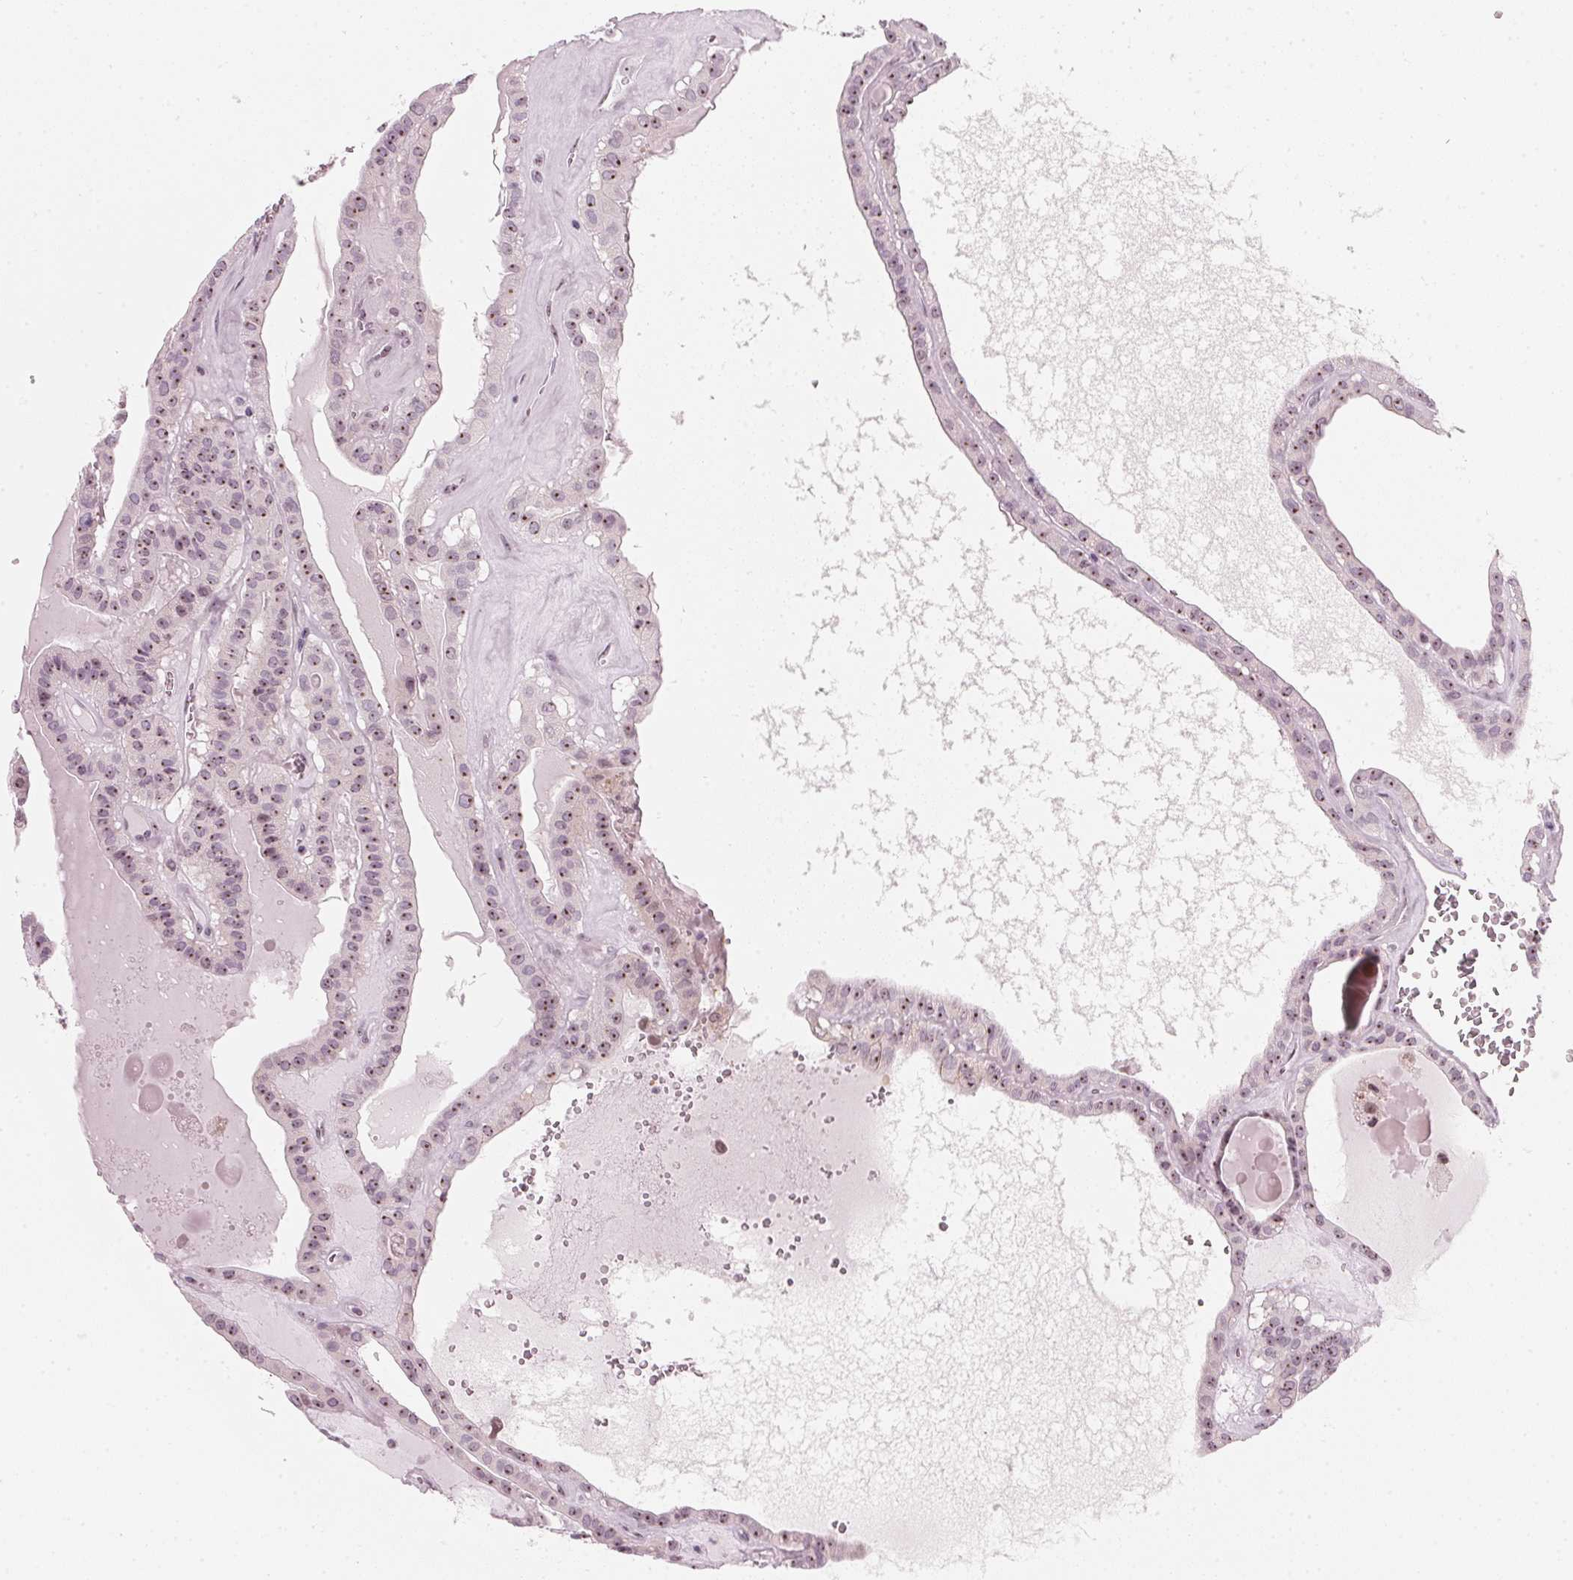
{"staining": {"intensity": "moderate", "quantity": "25%-75%", "location": "nuclear"}, "tissue": "thyroid cancer", "cell_type": "Tumor cells", "image_type": "cancer", "snomed": [{"axis": "morphology", "description": "Papillary adenocarcinoma, NOS"}, {"axis": "topography", "description": "Thyroid gland"}], "caption": "High-power microscopy captured an IHC histopathology image of thyroid cancer, revealing moderate nuclear expression in approximately 25%-75% of tumor cells.", "gene": "DNTTIP2", "patient": {"sex": "male", "age": 52}}